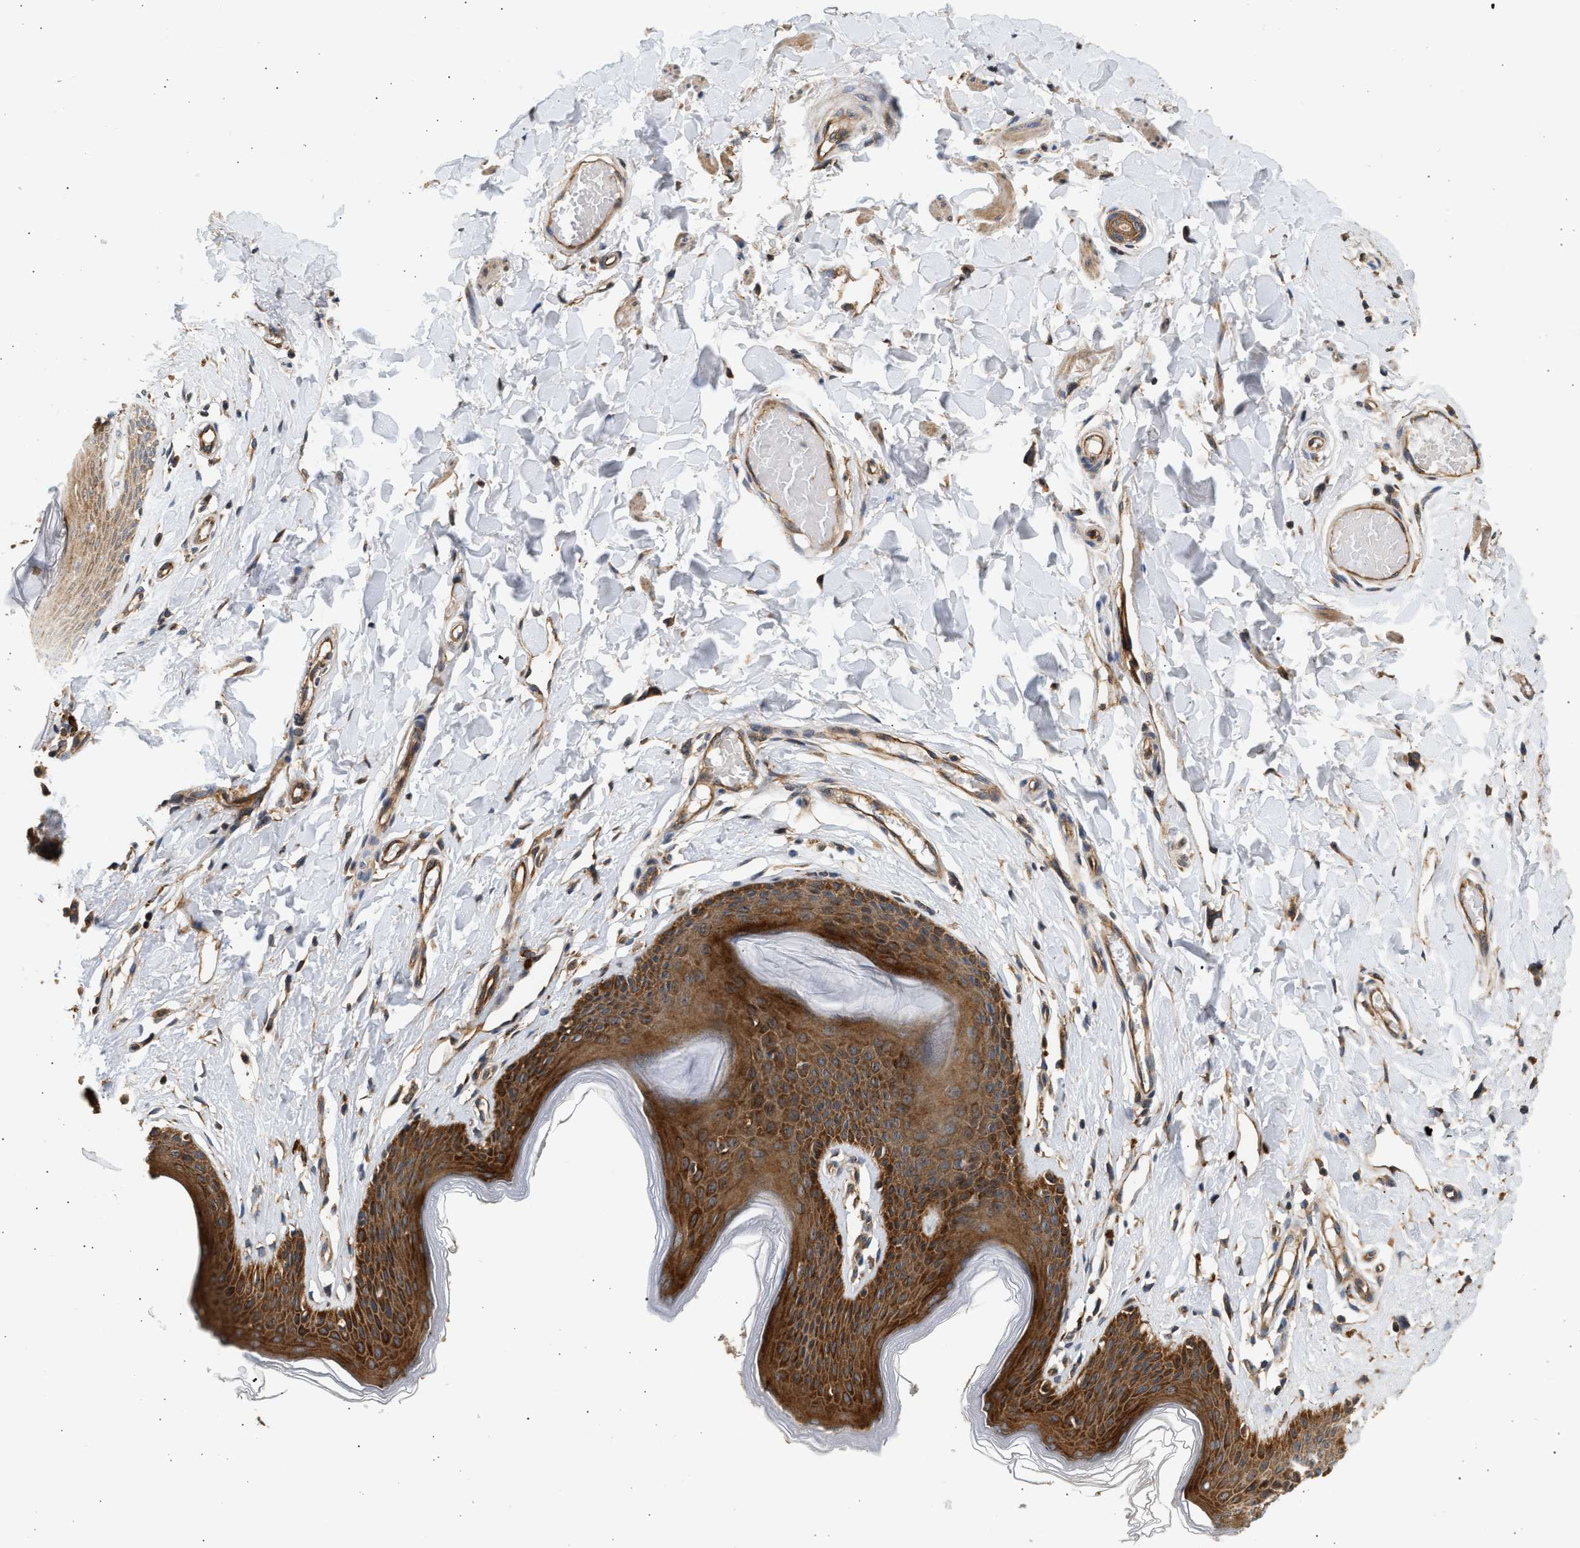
{"staining": {"intensity": "strong", "quantity": ">75%", "location": "cytoplasmic/membranous"}, "tissue": "skin", "cell_type": "Epidermal cells", "image_type": "normal", "snomed": [{"axis": "morphology", "description": "Normal tissue, NOS"}, {"axis": "topography", "description": "Vulva"}], "caption": "Approximately >75% of epidermal cells in benign human skin demonstrate strong cytoplasmic/membranous protein staining as visualized by brown immunohistochemical staining.", "gene": "DUSP14", "patient": {"sex": "female", "age": 66}}